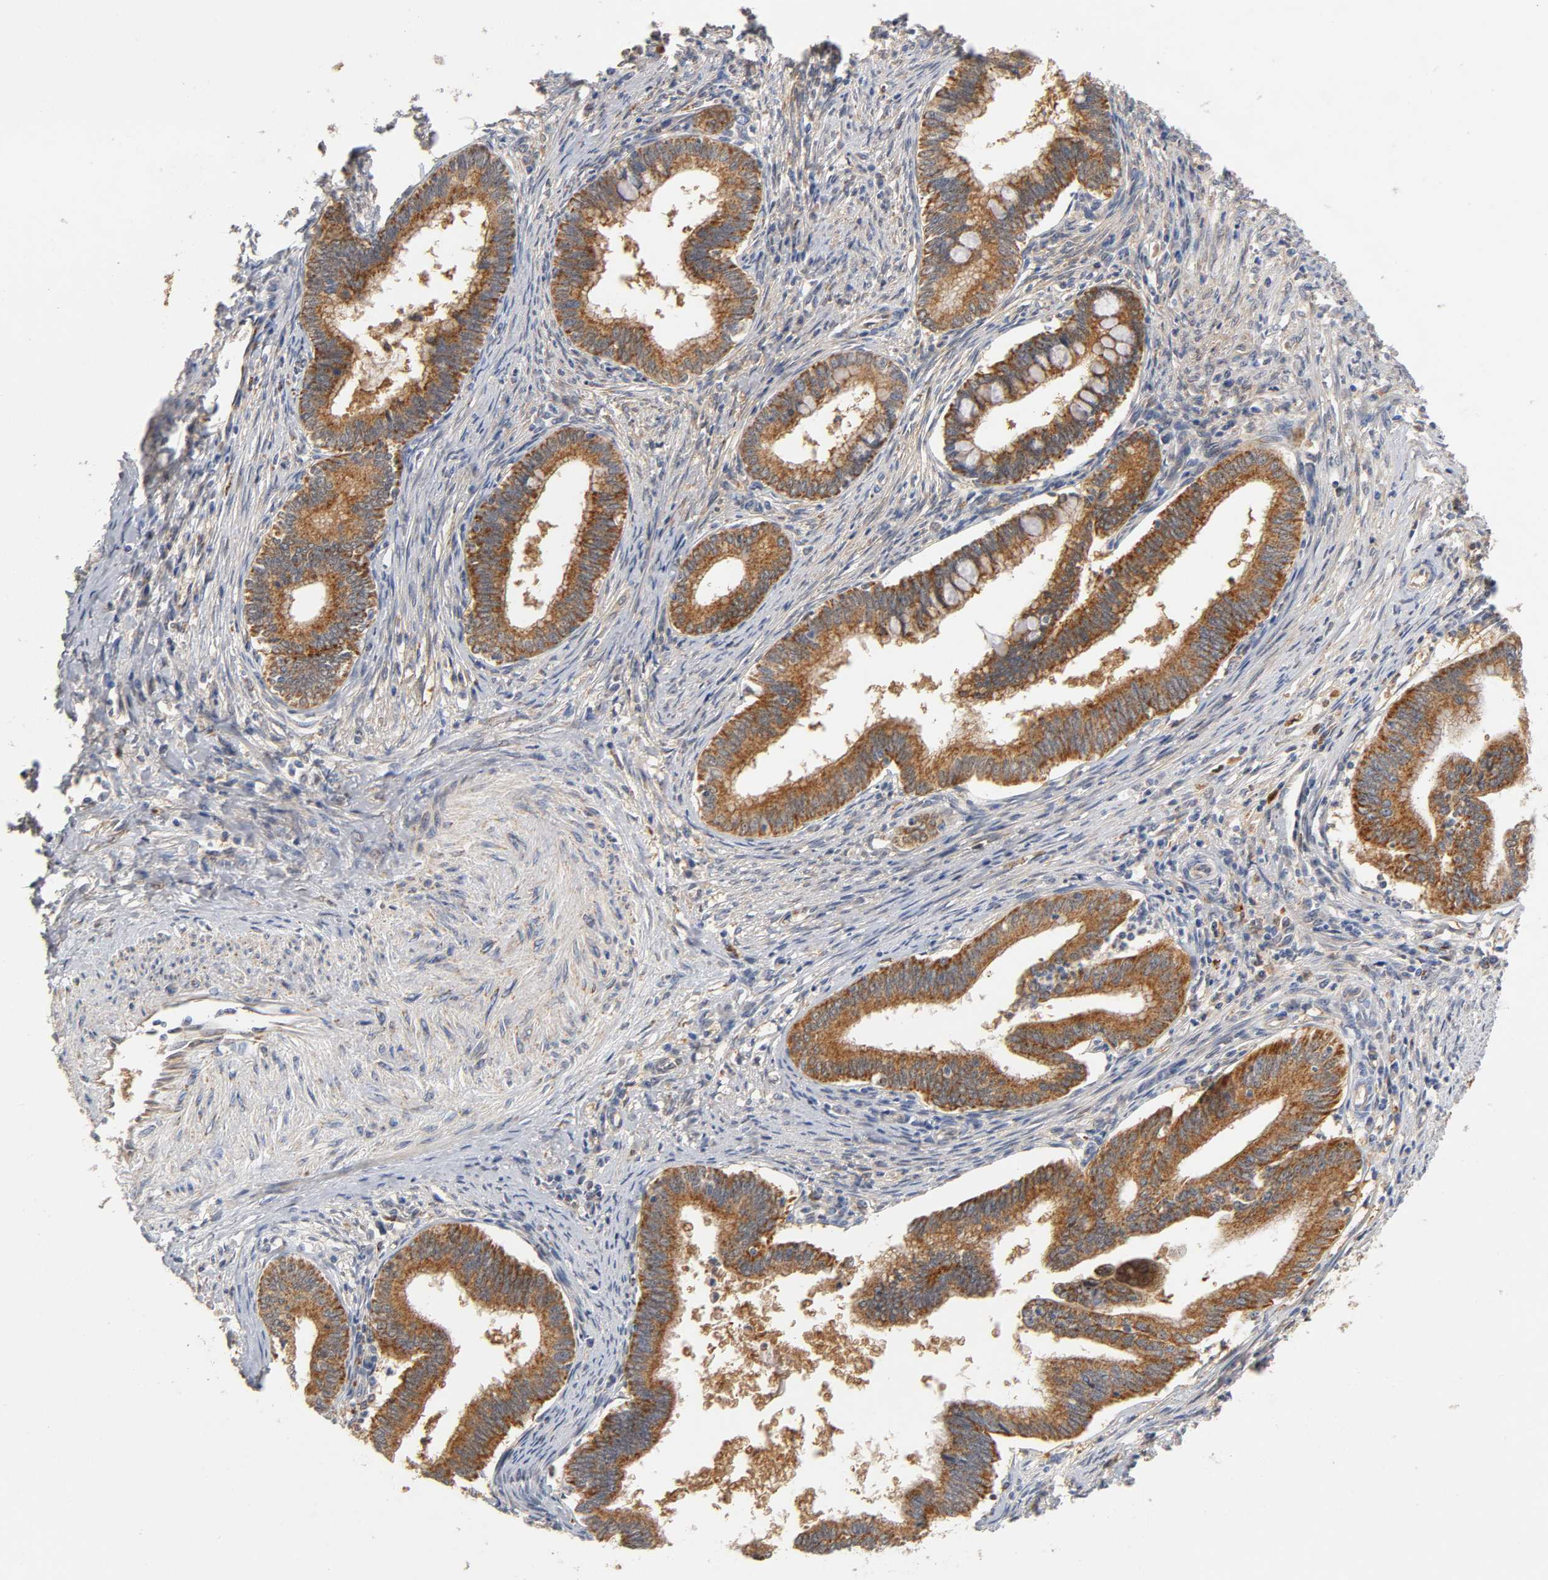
{"staining": {"intensity": "strong", "quantity": ">75%", "location": "cytoplasmic/membranous"}, "tissue": "cervical cancer", "cell_type": "Tumor cells", "image_type": "cancer", "snomed": [{"axis": "morphology", "description": "Adenocarcinoma, NOS"}, {"axis": "topography", "description": "Cervix"}], "caption": "The micrograph exhibits immunohistochemical staining of cervical cancer. There is strong cytoplasmic/membranous staining is present in about >75% of tumor cells.", "gene": "ISG15", "patient": {"sex": "female", "age": 36}}